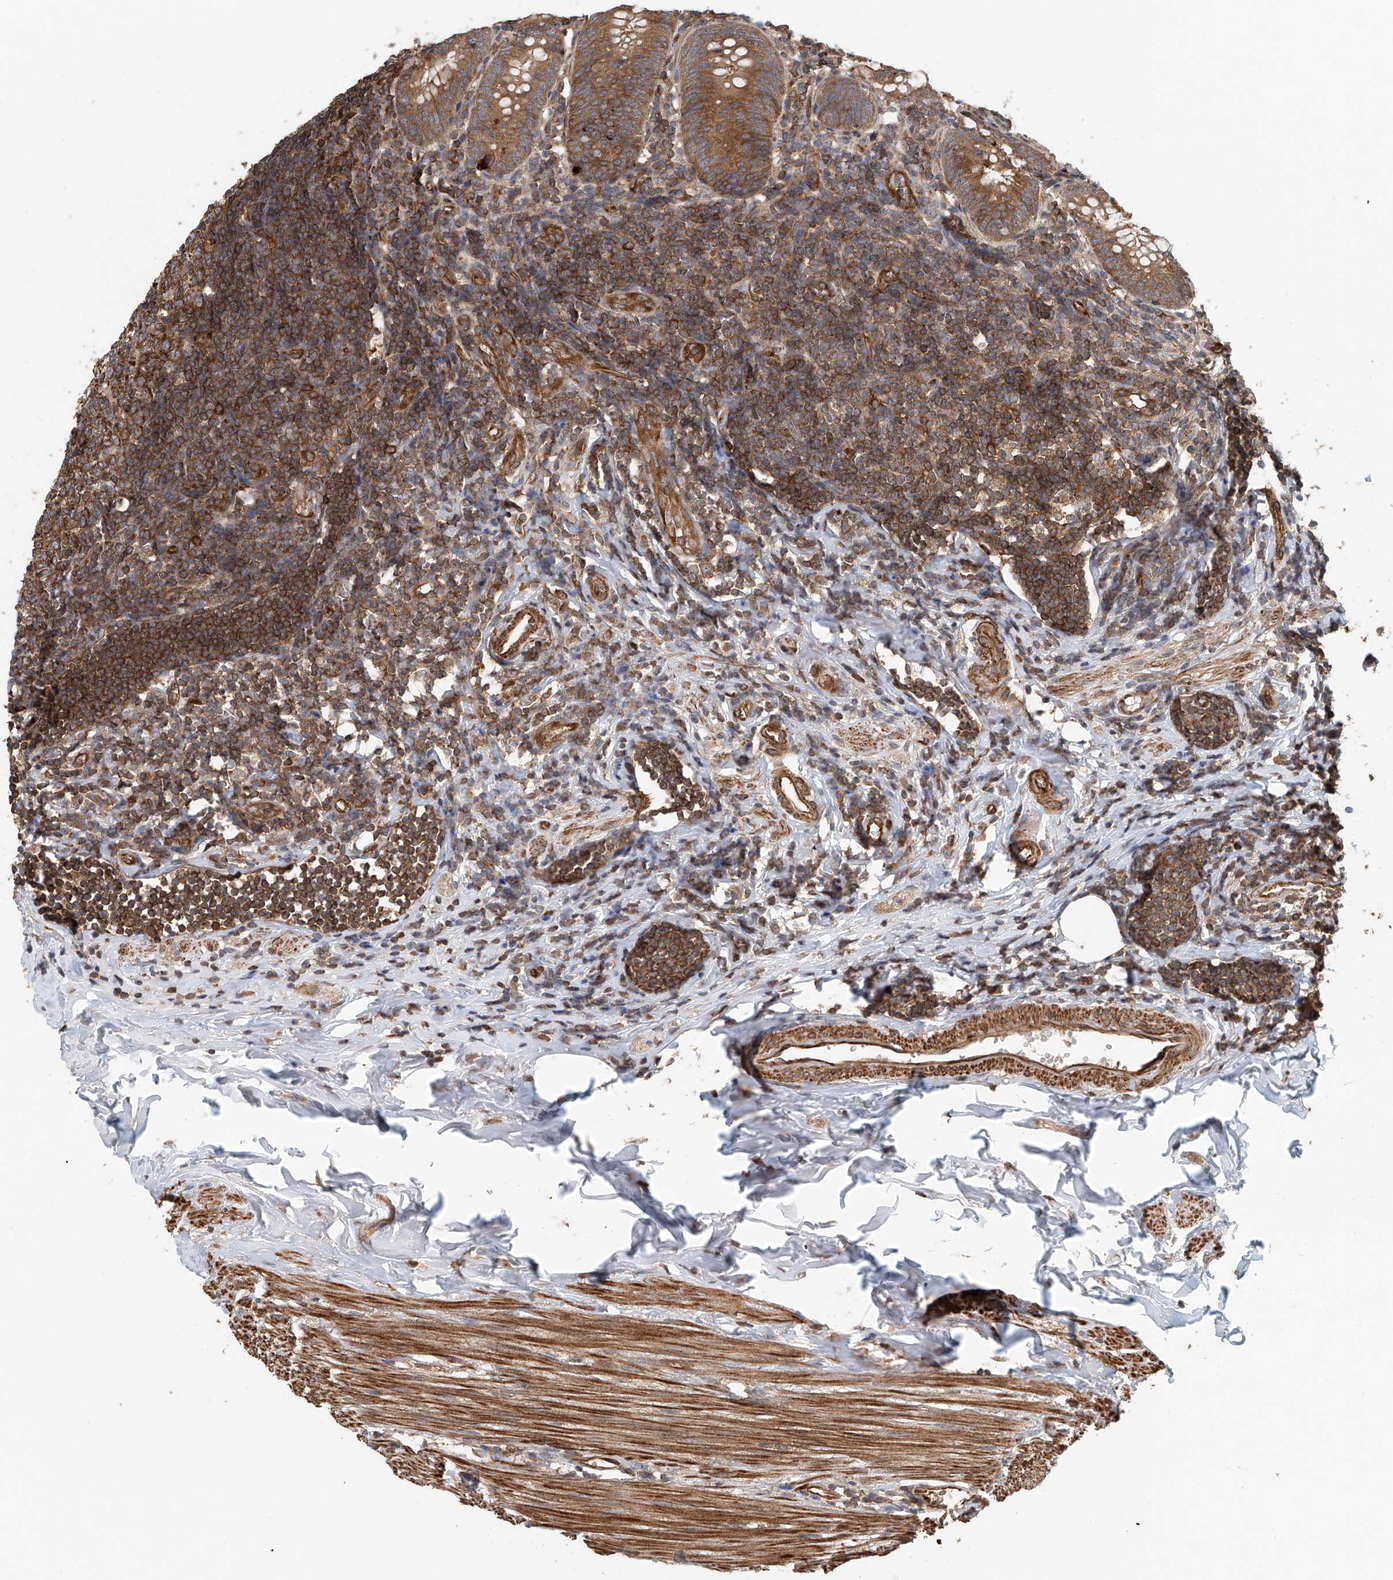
{"staining": {"intensity": "moderate", "quantity": ">75%", "location": "cytoplasmic/membranous"}, "tissue": "appendix", "cell_type": "Glandular cells", "image_type": "normal", "snomed": [{"axis": "morphology", "description": "Normal tissue, NOS"}, {"axis": "topography", "description": "Appendix"}], "caption": "This is a histology image of immunohistochemistry staining of unremarkable appendix, which shows moderate positivity in the cytoplasmic/membranous of glandular cells.", "gene": "FRYL", "patient": {"sex": "female", "age": 54}}